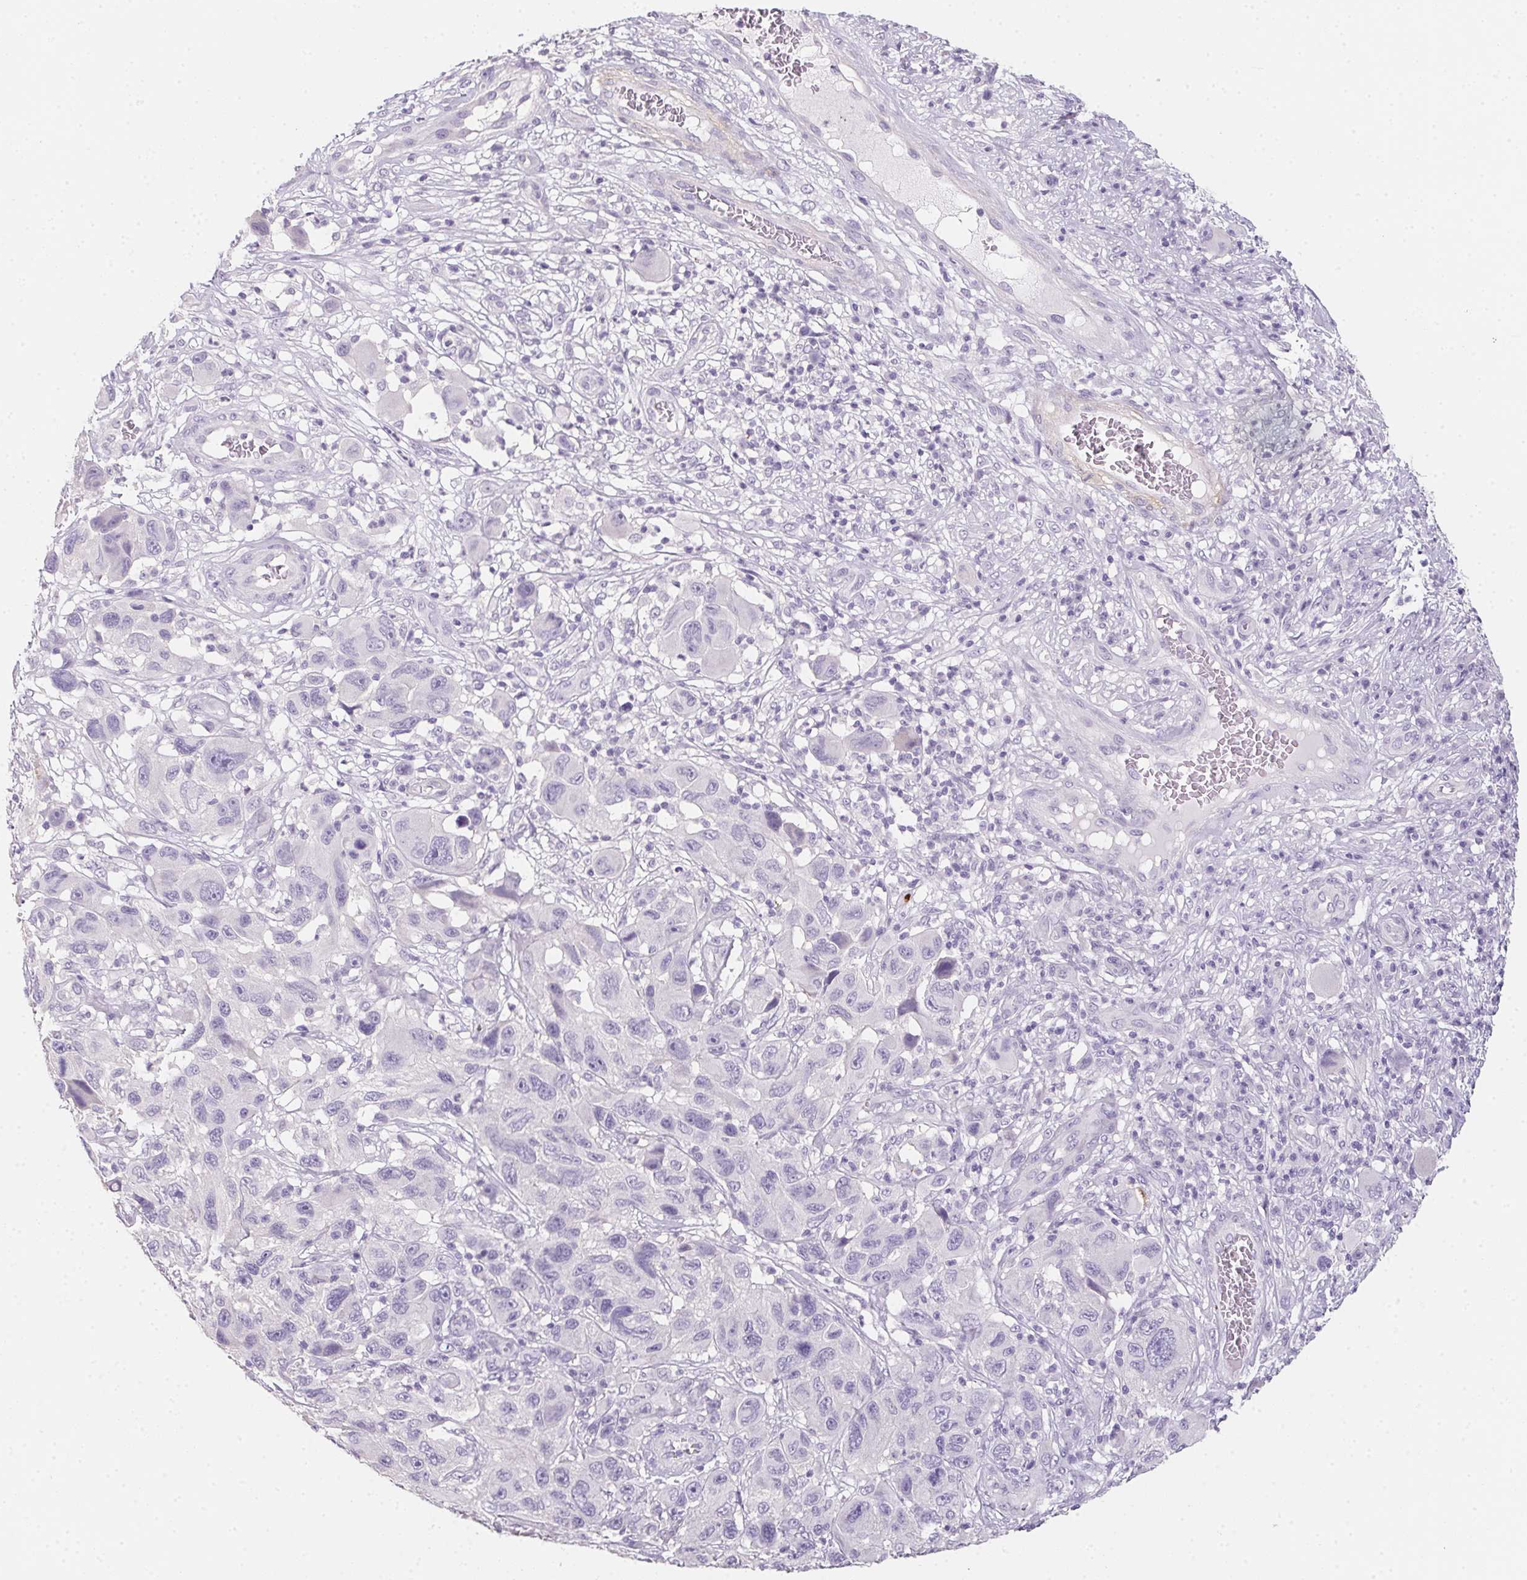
{"staining": {"intensity": "negative", "quantity": "none", "location": "none"}, "tissue": "melanoma", "cell_type": "Tumor cells", "image_type": "cancer", "snomed": [{"axis": "morphology", "description": "Malignant melanoma, NOS"}, {"axis": "topography", "description": "Skin"}], "caption": "Melanoma stained for a protein using immunohistochemistry (IHC) reveals no expression tumor cells.", "gene": "MYL4", "patient": {"sex": "male", "age": 53}}